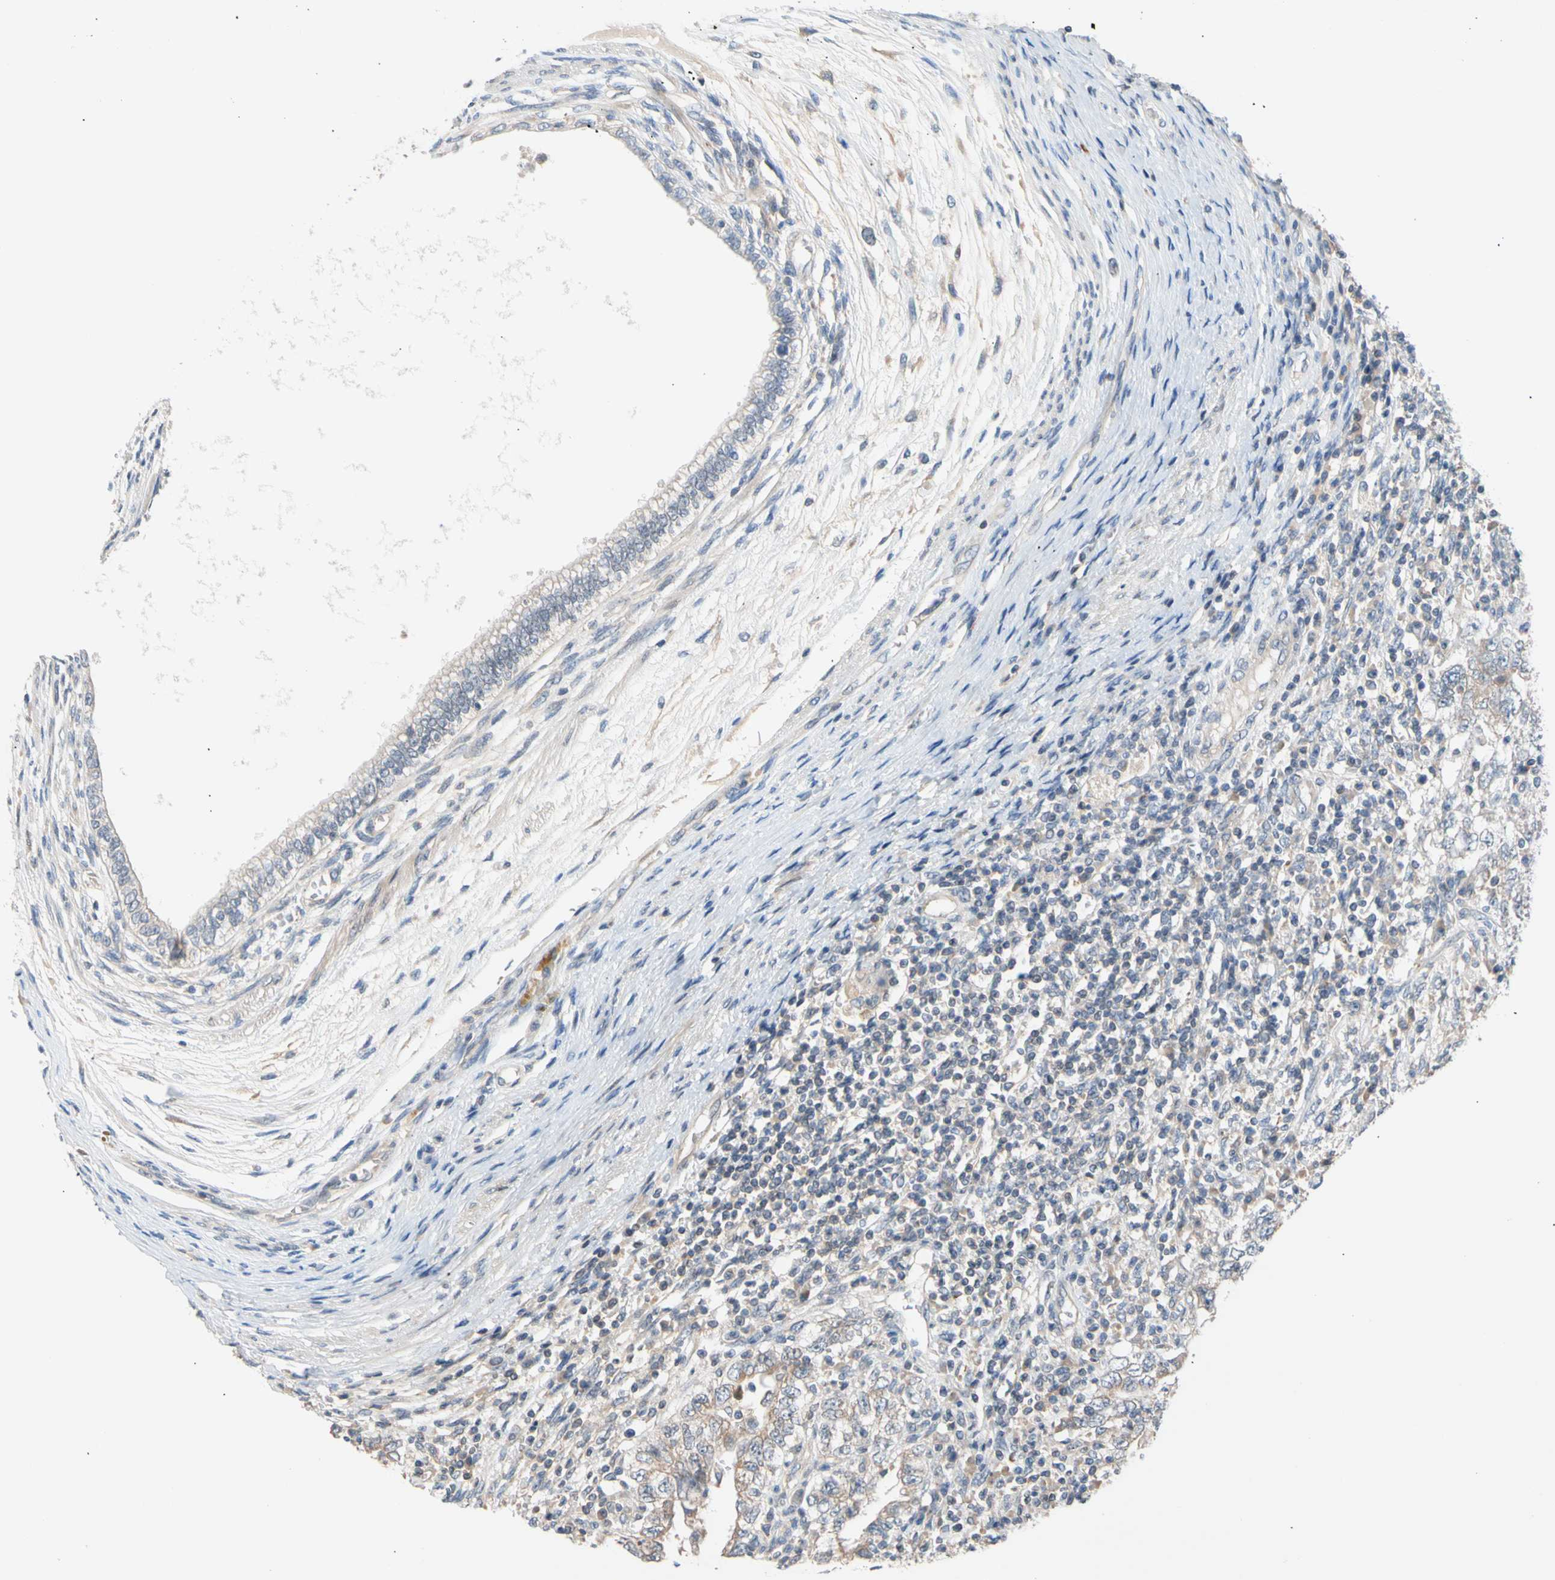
{"staining": {"intensity": "weak", "quantity": ">75%", "location": "cytoplasmic/membranous"}, "tissue": "testis cancer", "cell_type": "Tumor cells", "image_type": "cancer", "snomed": [{"axis": "morphology", "description": "Carcinoma, Embryonal, NOS"}, {"axis": "topography", "description": "Testis"}], "caption": "A micrograph of embryonal carcinoma (testis) stained for a protein demonstrates weak cytoplasmic/membranous brown staining in tumor cells.", "gene": "CNST", "patient": {"sex": "male", "age": 26}}